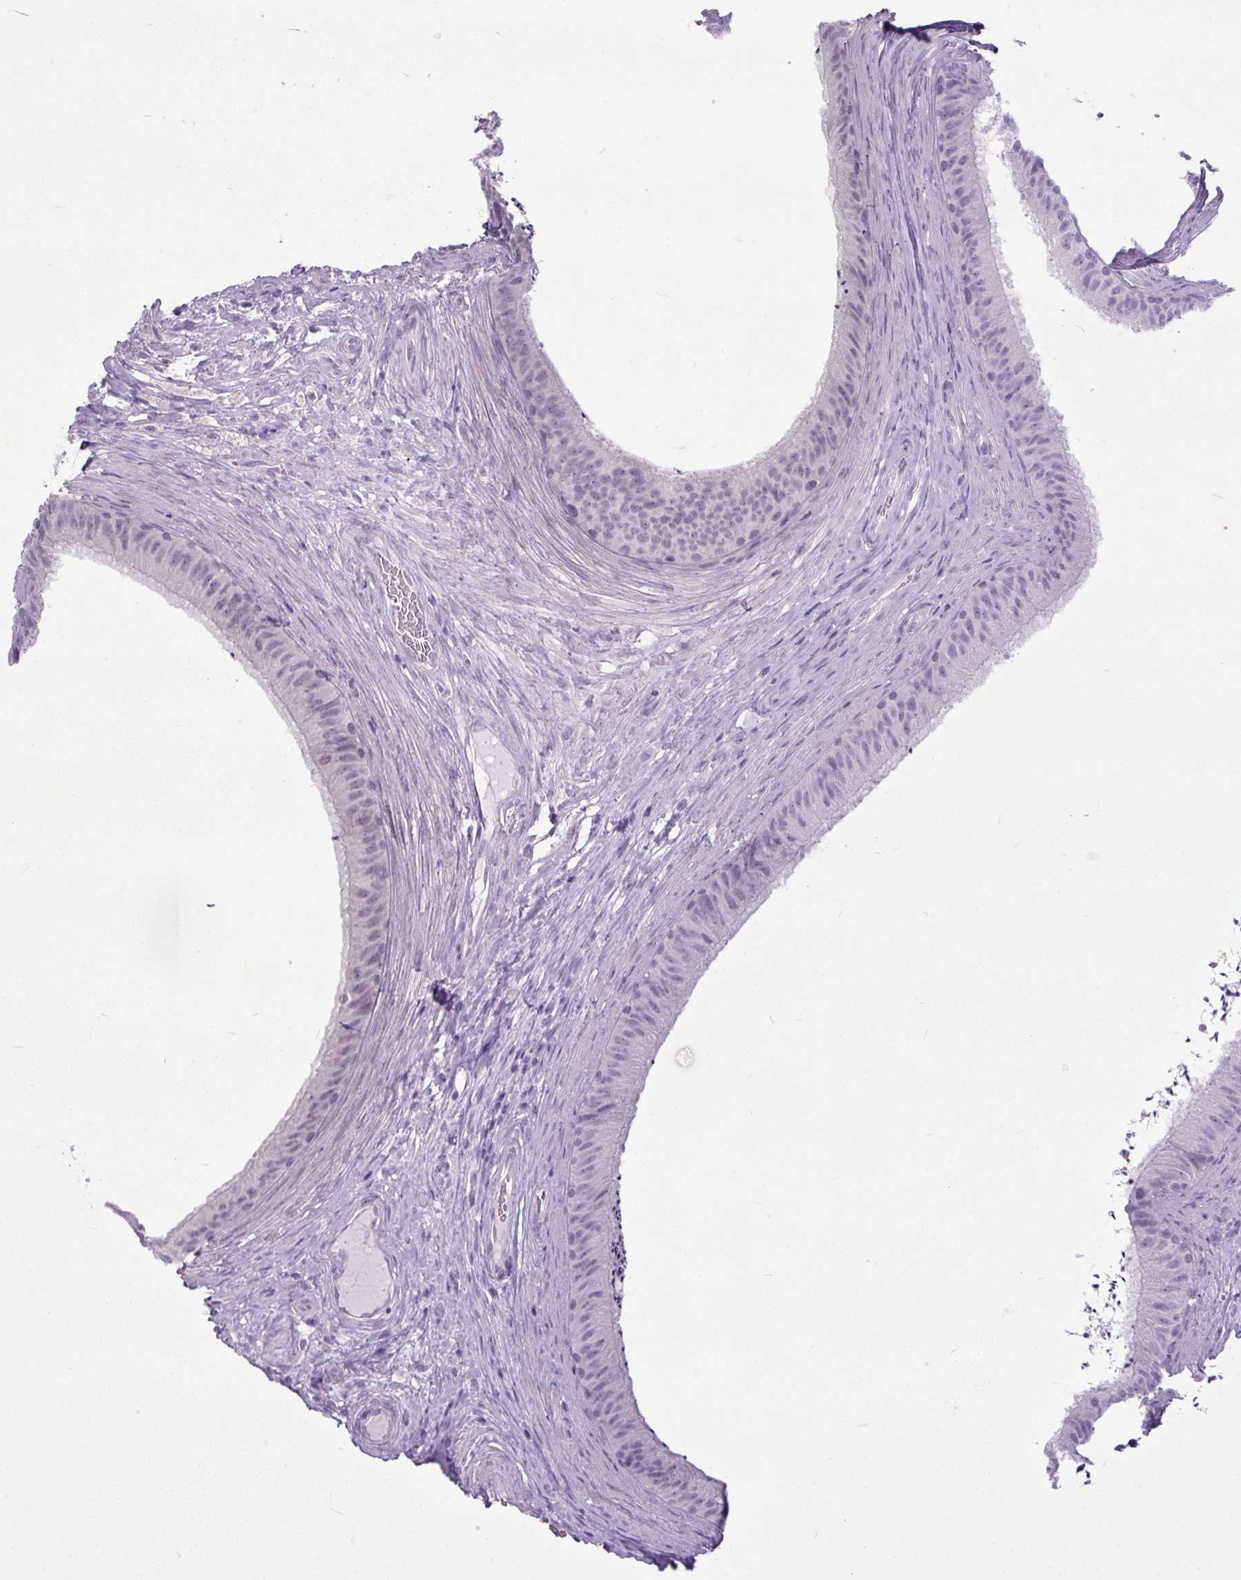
{"staining": {"intensity": "negative", "quantity": "none", "location": "none"}, "tissue": "epididymis", "cell_type": "Glandular cells", "image_type": "normal", "snomed": [{"axis": "morphology", "description": "Normal tissue, NOS"}, {"axis": "topography", "description": "Testis"}, {"axis": "topography", "description": "Epididymis"}], "caption": "Glandular cells show no significant protein positivity in benign epididymis. (DAB (3,3'-diaminobenzidine) immunohistochemistry, high magnification).", "gene": "AMY2A", "patient": {"sex": "male", "age": 41}}